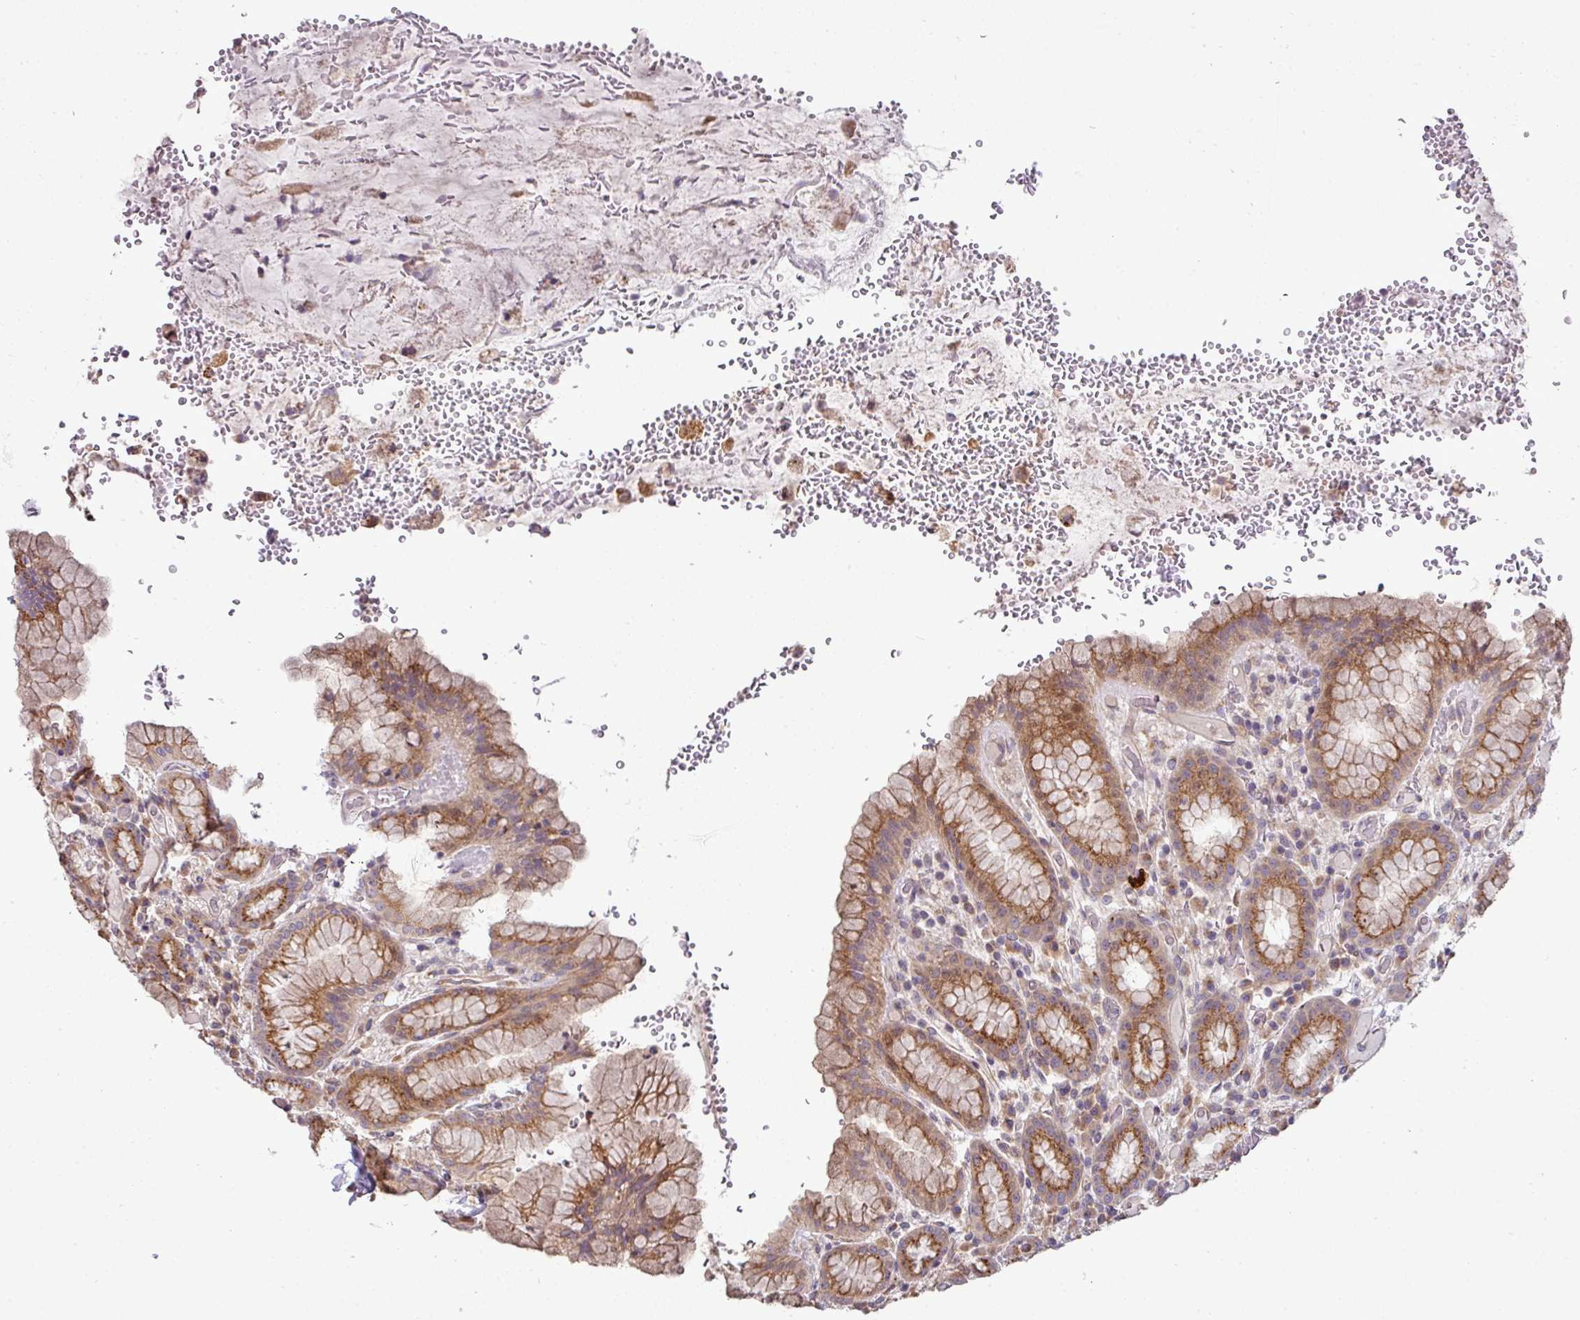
{"staining": {"intensity": "strong", "quantity": ">75%", "location": "cytoplasmic/membranous"}, "tissue": "stomach", "cell_type": "Glandular cells", "image_type": "normal", "snomed": [{"axis": "morphology", "description": "Normal tissue, NOS"}, {"axis": "topography", "description": "Stomach, upper"}], "caption": "Stomach stained with a protein marker demonstrates strong staining in glandular cells.", "gene": "TIMMDC1", "patient": {"sex": "male", "age": 52}}